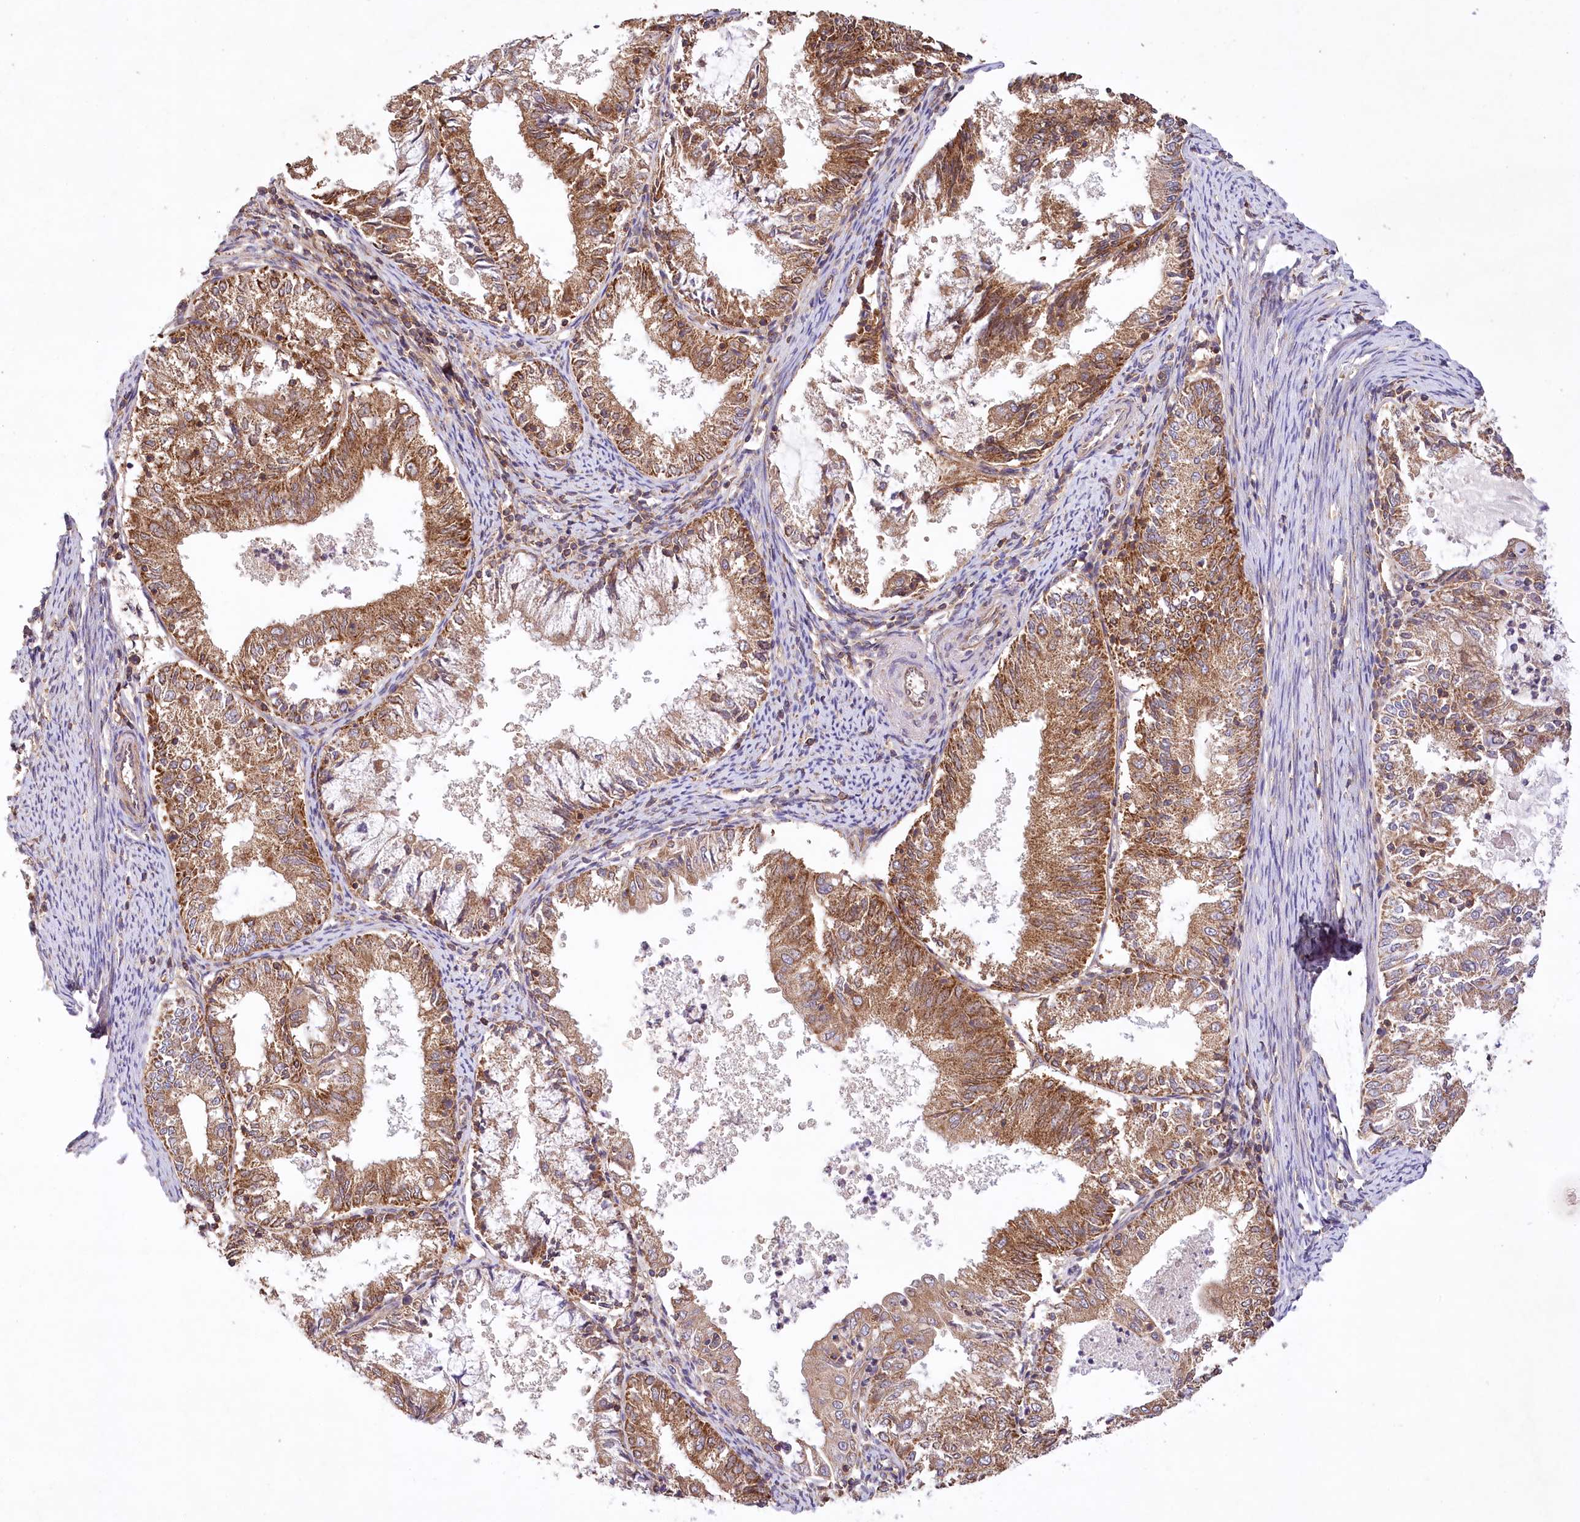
{"staining": {"intensity": "moderate", "quantity": ">75%", "location": "cytoplasmic/membranous"}, "tissue": "endometrial cancer", "cell_type": "Tumor cells", "image_type": "cancer", "snomed": [{"axis": "morphology", "description": "Adenocarcinoma, NOS"}, {"axis": "topography", "description": "Endometrium"}], "caption": "A brown stain highlights moderate cytoplasmic/membranous expression of a protein in adenocarcinoma (endometrial) tumor cells.", "gene": "LSS", "patient": {"sex": "female", "age": 57}}